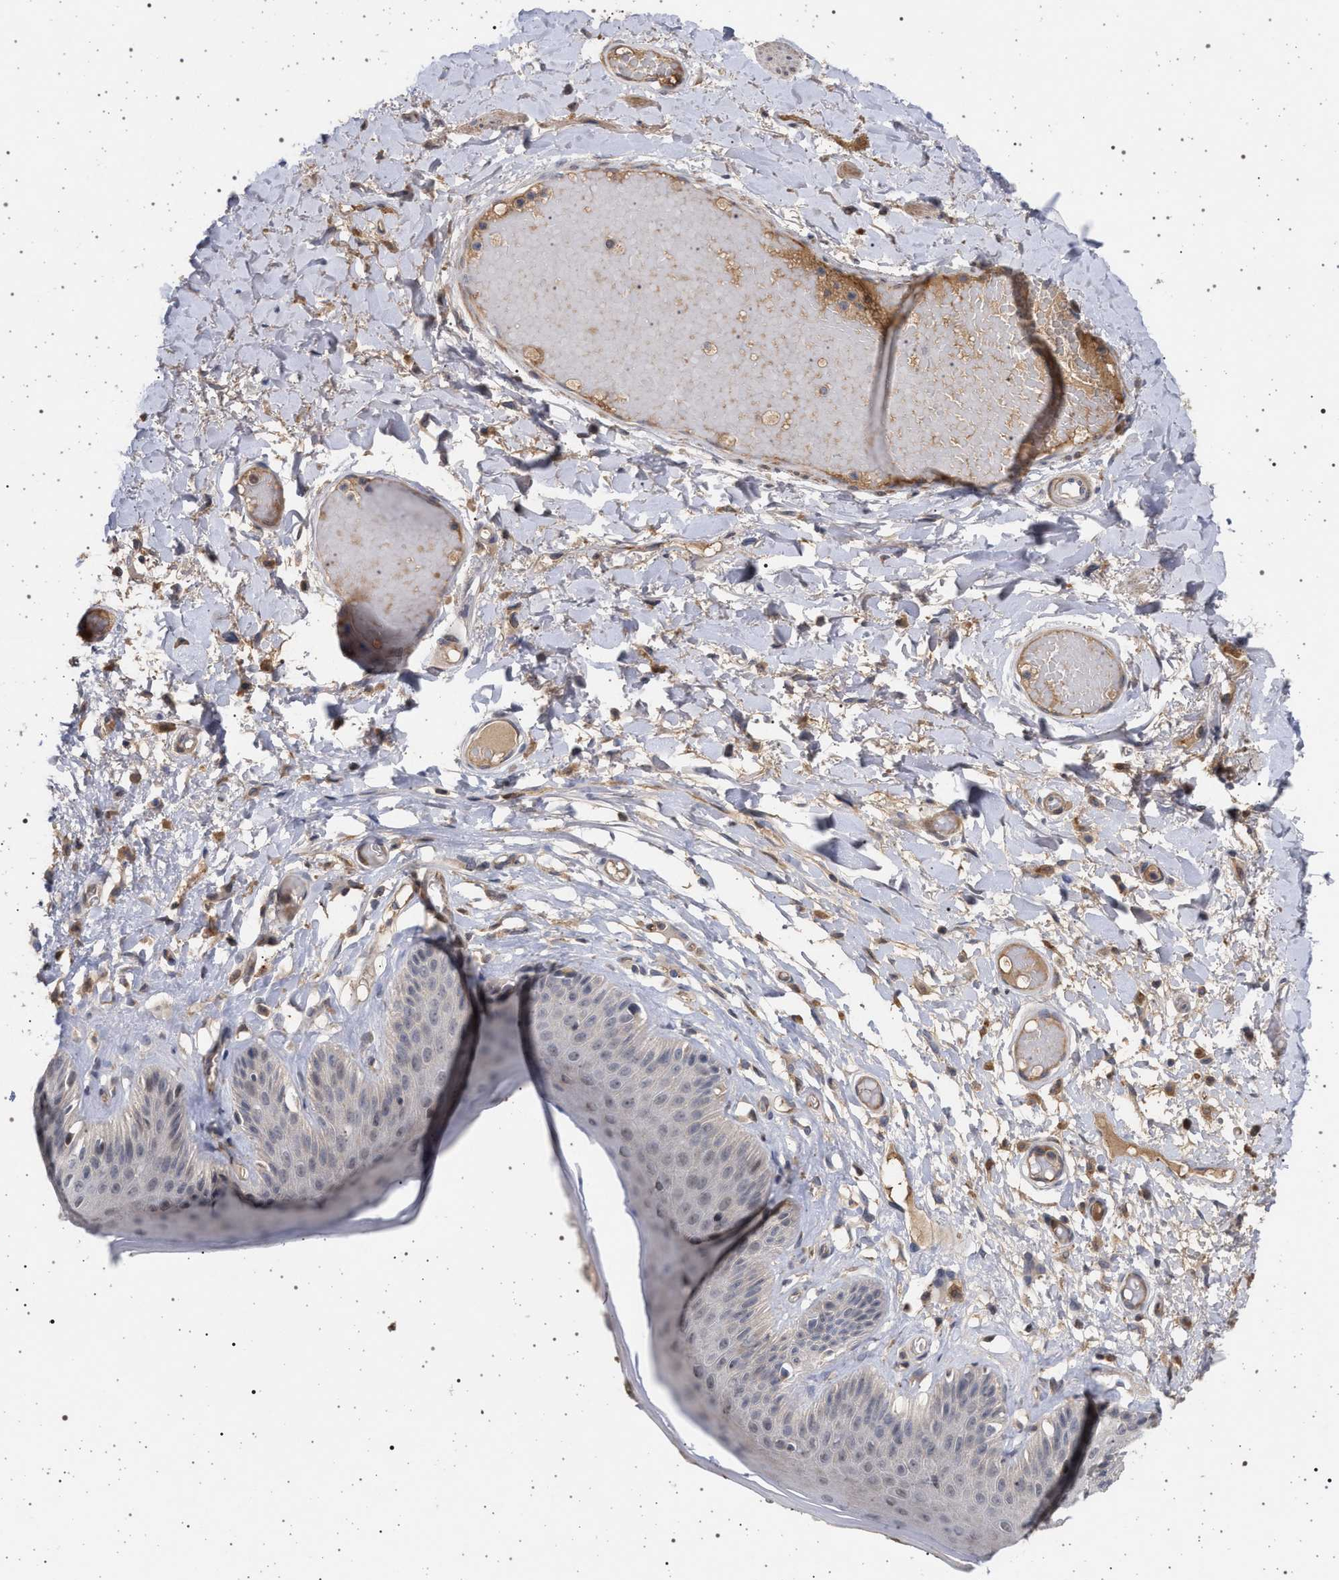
{"staining": {"intensity": "weak", "quantity": "25%-75%", "location": "cytoplasmic/membranous,nuclear"}, "tissue": "skin", "cell_type": "Epidermal cells", "image_type": "normal", "snomed": [{"axis": "morphology", "description": "Normal tissue, NOS"}, {"axis": "topography", "description": "Vulva"}], "caption": "Protein staining of normal skin shows weak cytoplasmic/membranous,nuclear staining in approximately 25%-75% of epidermal cells.", "gene": "RBM48", "patient": {"sex": "female", "age": 73}}